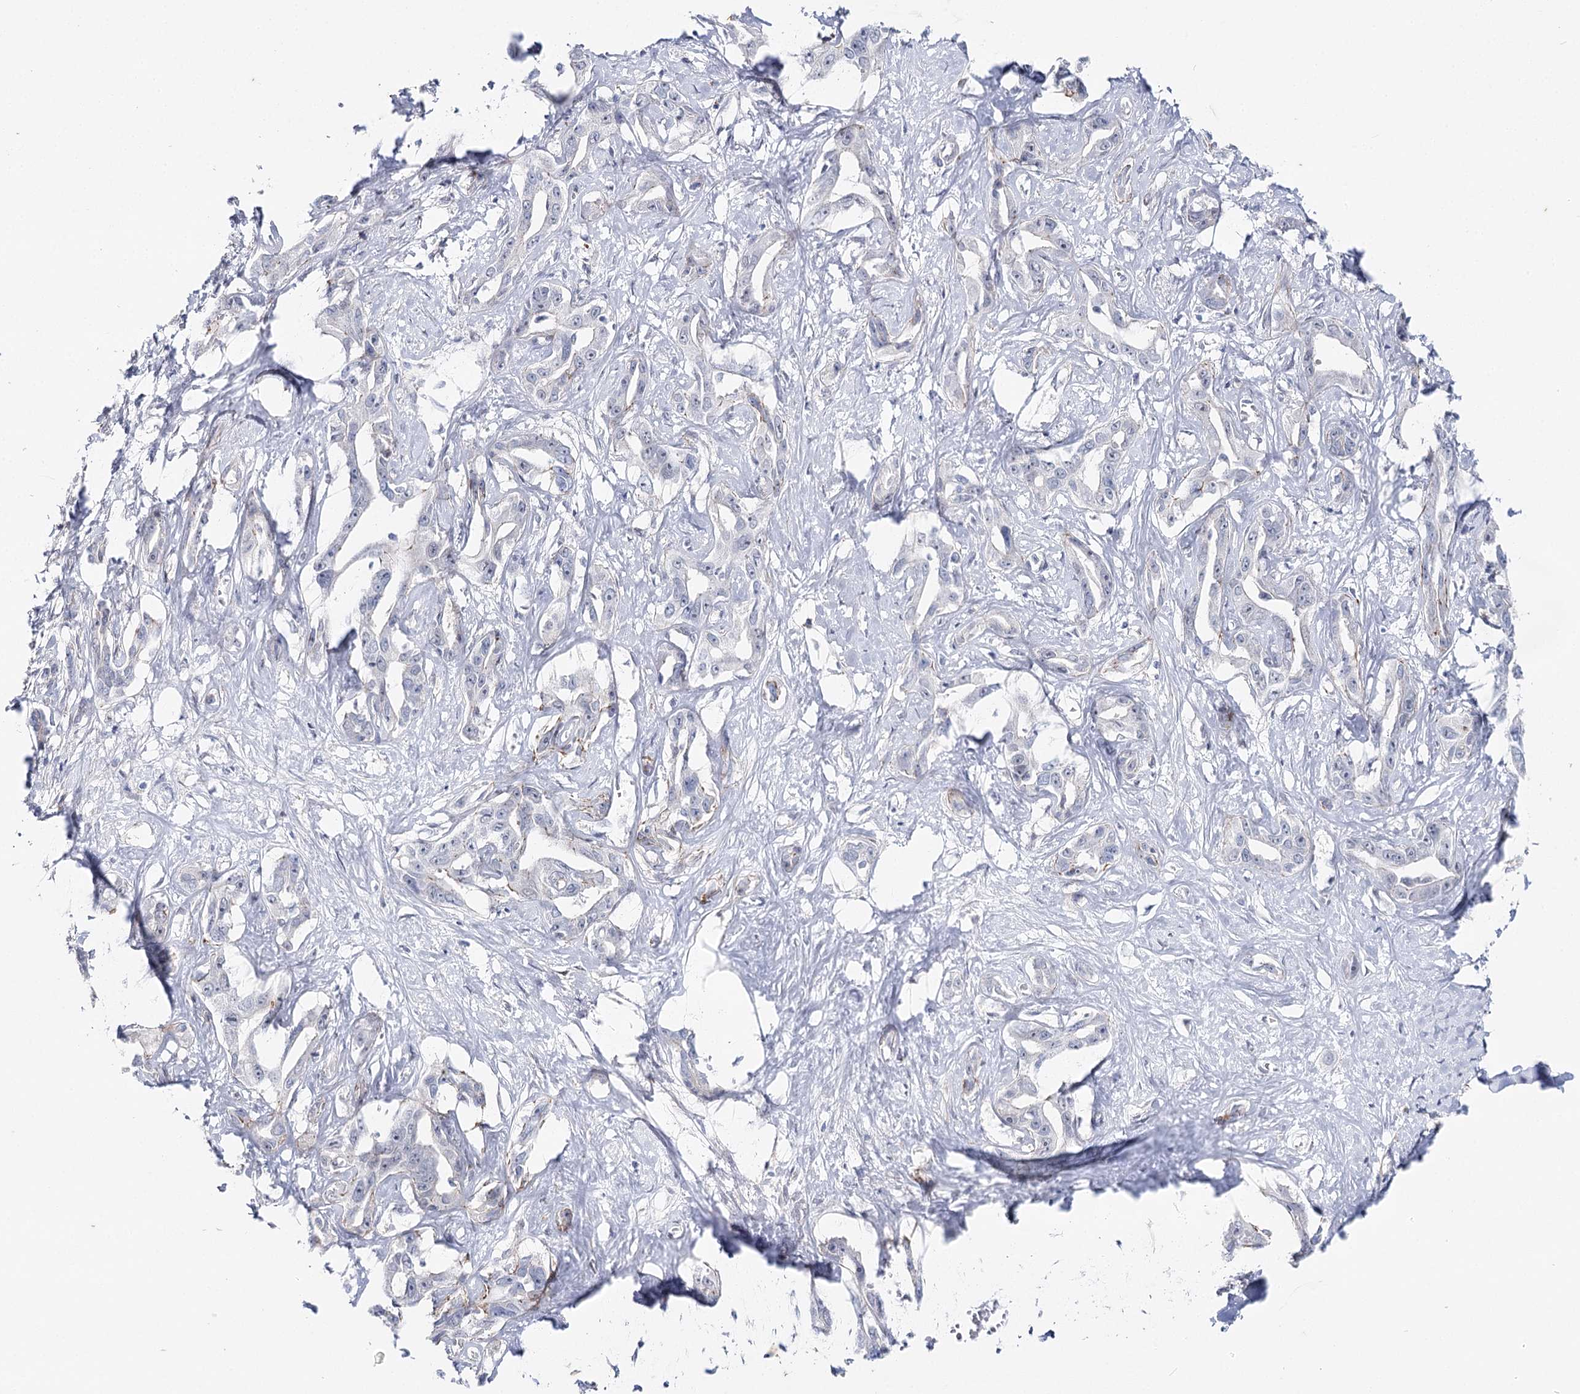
{"staining": {"intensity": "negative", "quantity": "none", "location": "none"}, "tissue": "liver cancer", "cell_type": "Tumor cells", "image_type": "cancer", "snomed": [{"axis": "morphology", "description": "Cholangiocarcinoma"}, {"axis": "topography", "description": "Liver"}], "caption": "Liver cancer (cholangiocarcinoma) was stained to show a protein in brown. There is no significant positivity in tumor cells.", "gene": "AGXT2", "patient": {"sex": "male", "age": 59}}